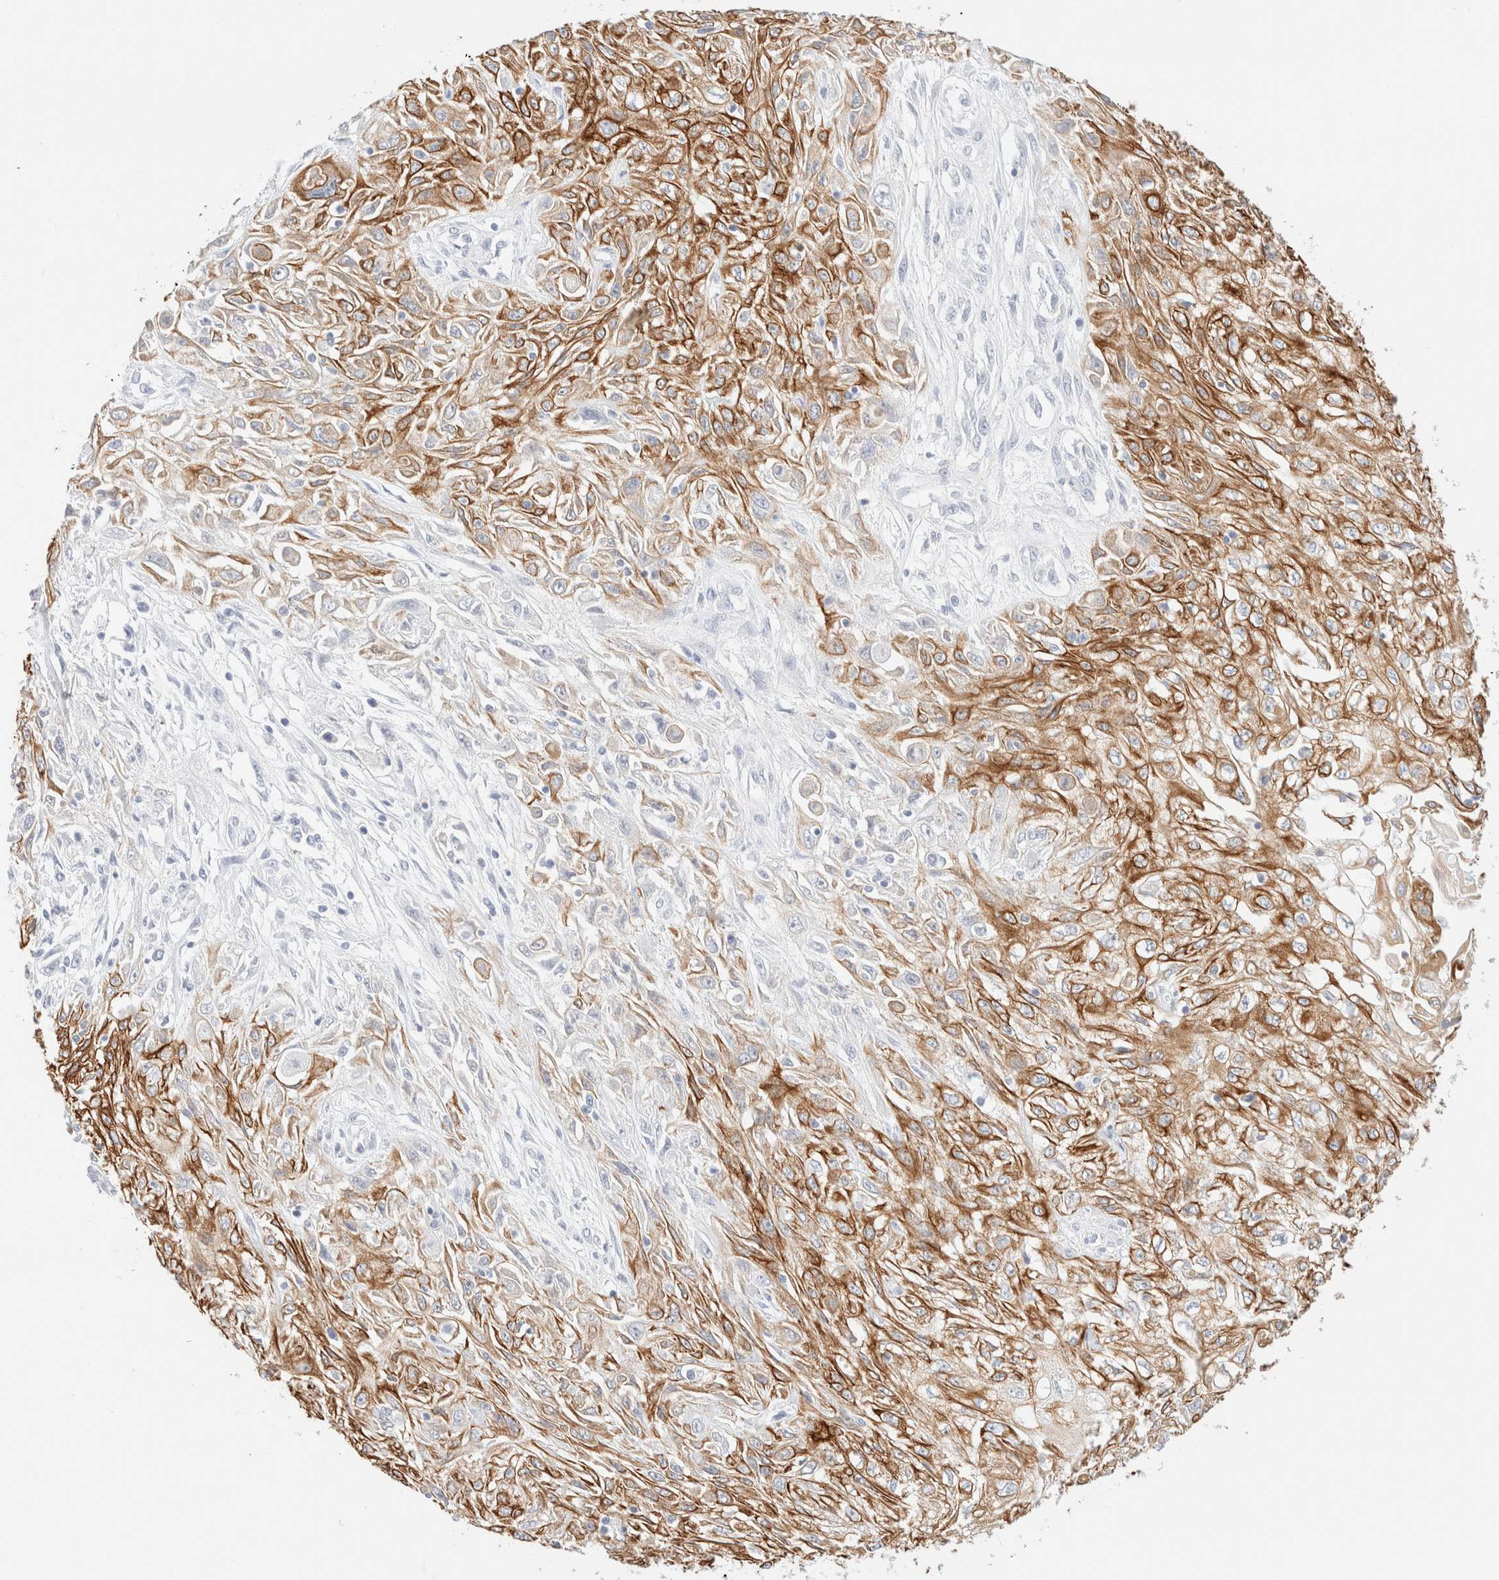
{"staining": {"intensity": "moderate", "quantity": ">75%", "location": "cytoplasmic/membranous"}, "tissue": "skin cancer", "cell_type": "Tumor cells", "image_type": "cancer", "snomed": [{"axis": "morphology", "description": "Squamous cell carcinoma, NOS"}, {"axis": "morphology", "description": "Squamous cell carcinoma, metastatic, NOS"}, {"axis": "topography", "description": "Skin"}, {"axis": "topography", "description": "Lymph node"}], "caption": "IHC micrograph of human skin cancer stained for a protein (brown), which shows medium levels of moderate cytoplasmic/membranous positivity in about >75% of tumor cells.", "gene": "KRT15", "patient": {"sex": "male", "age": 75}}